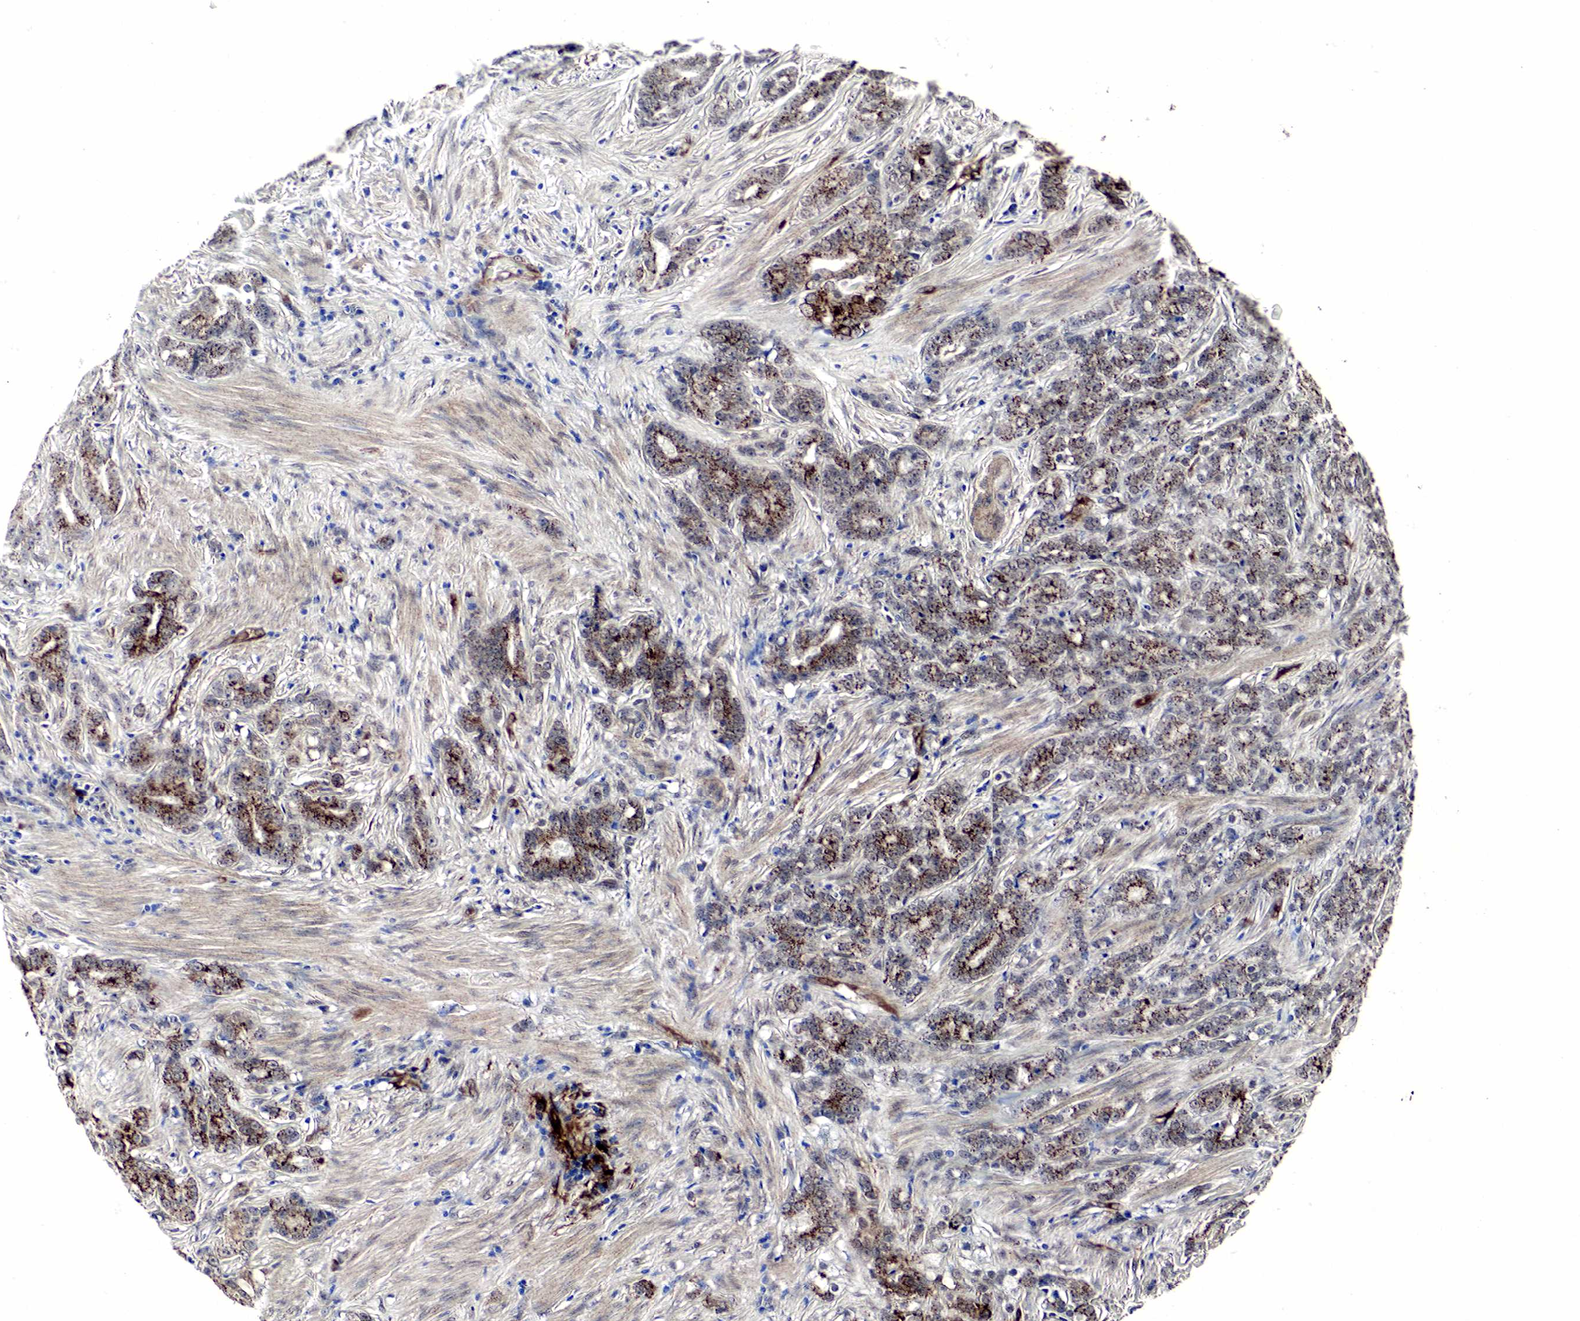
{"staining": {"intensity": "strong", "quantity": "25%-75%", "location": "cytoplasmic/membranous"}, "tissue": "prostate cancer", "cell_type": "Tumor cells", "image_type": "cancer", "snomed": [{"axis": "morphology", "description": "Adenocarcinoma, Medium grade"}, {"axis": "topography", "description": "Prostate"}], "caption": "About 25%-75% of tumor cells in prostate cancer (medium-grade adenocarcinoma) display strong cytoplasmic/membranous protein expression as visualized by brown immunohistochemical staining.", "gene": "SPIN1", "patient": {"sex": "male", "age": 59}}